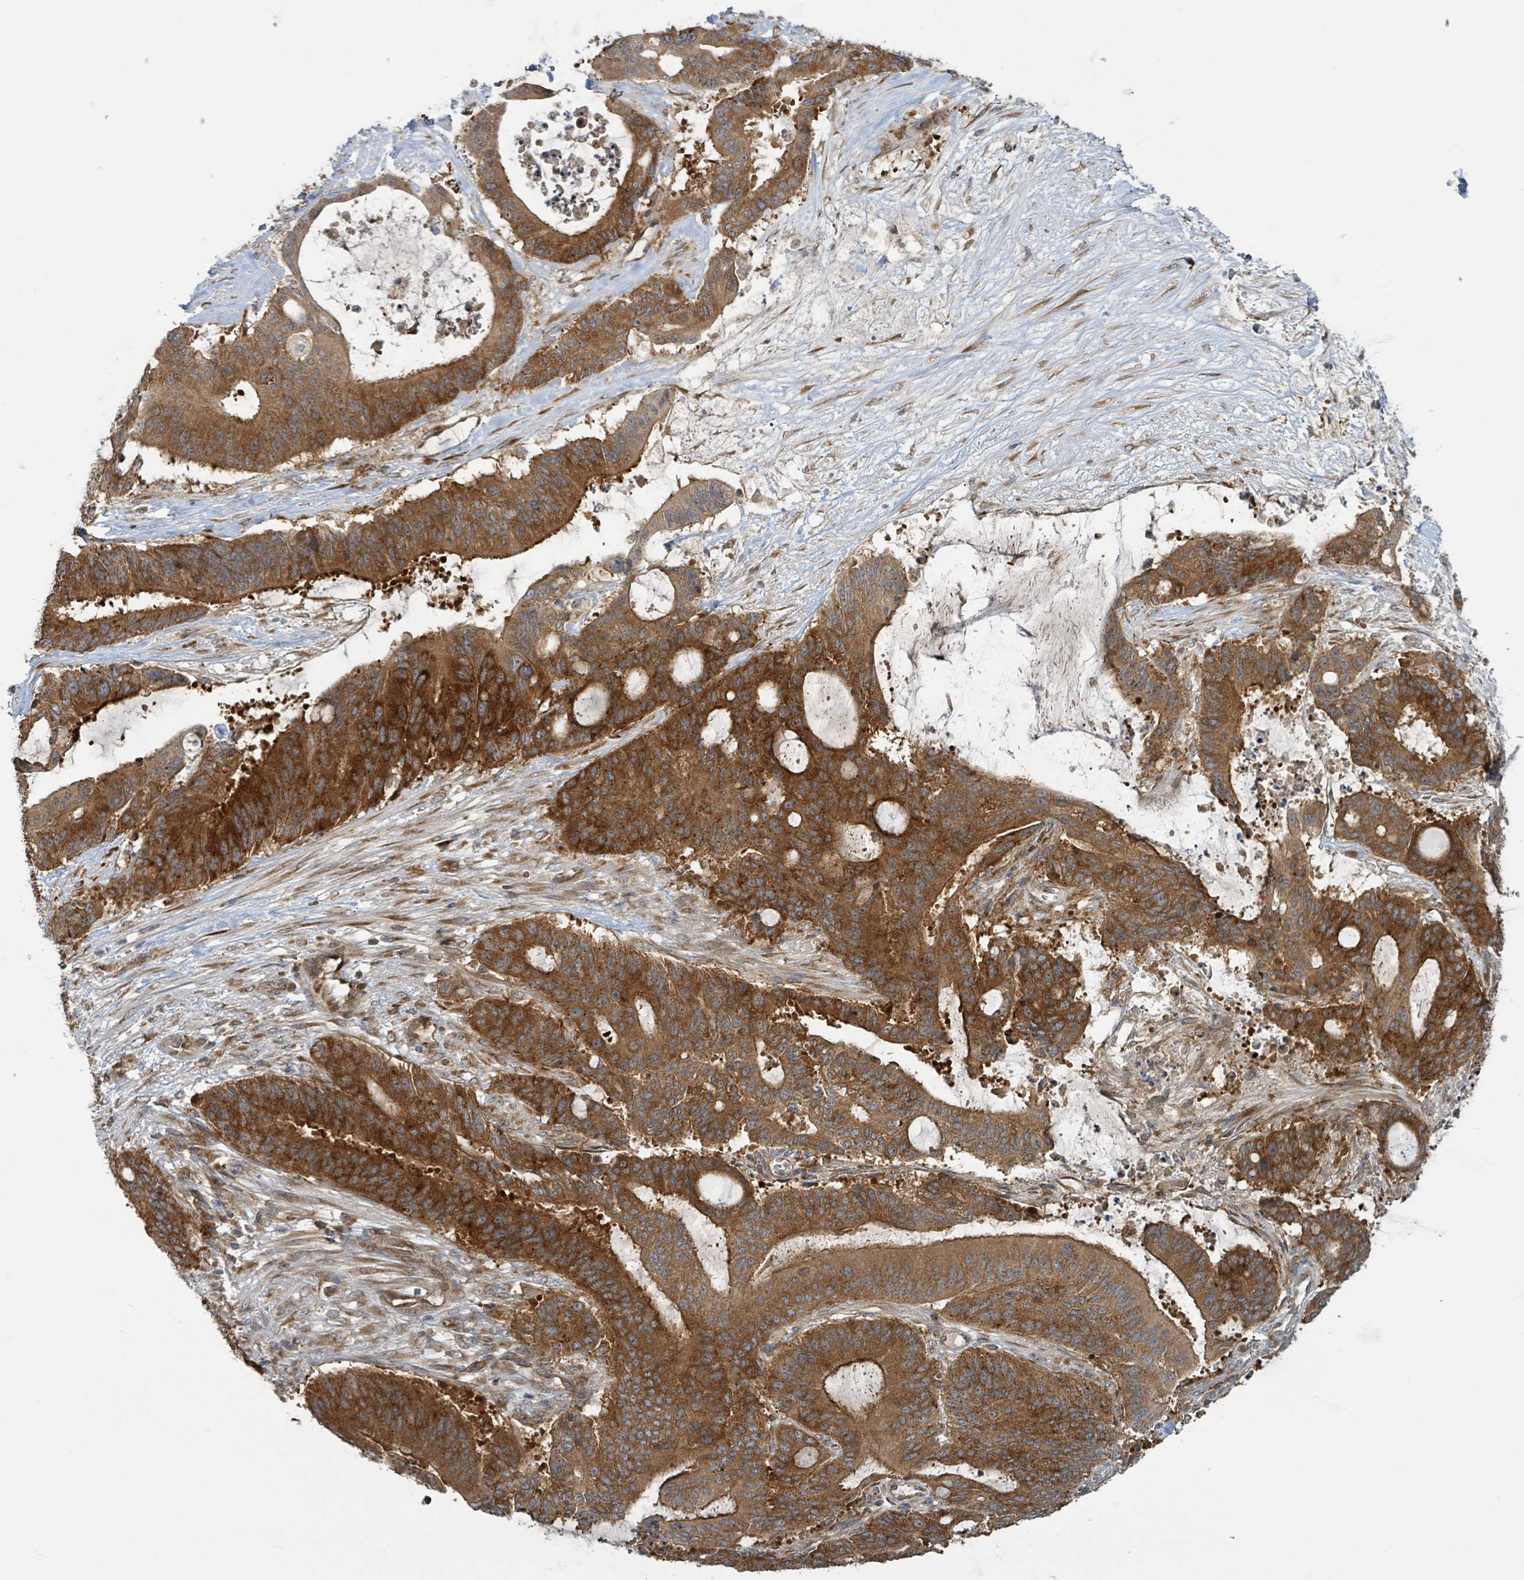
{"staining": {"intensity": "strong", "quantity": ">75%", "location": "cytoplasmic/membranous"}, "tissue": "liver cancer", "cell_type": "Tumor cells", "image_type": "cancer", "snomed": [{"axis": "morphology", "description": "Normal tissue, NOS"}, {"axis": "morphology", "description": "Cholangiocarcinoma"}, {"axis": "topography", "description": "Liver"}, {"axis": "topography", "description": "Peripheral nerve tissue"}], "caption": "Cholangiocarcinoma (liver) stained for a protein exhibits strong cytoplasmic/membranous positivity in tumor cells. (brown staining indicates protein expression, while blue staining denotes nuclei).", "gene": "OR51E1", "patient": {"sex": "female", "age": 73}}